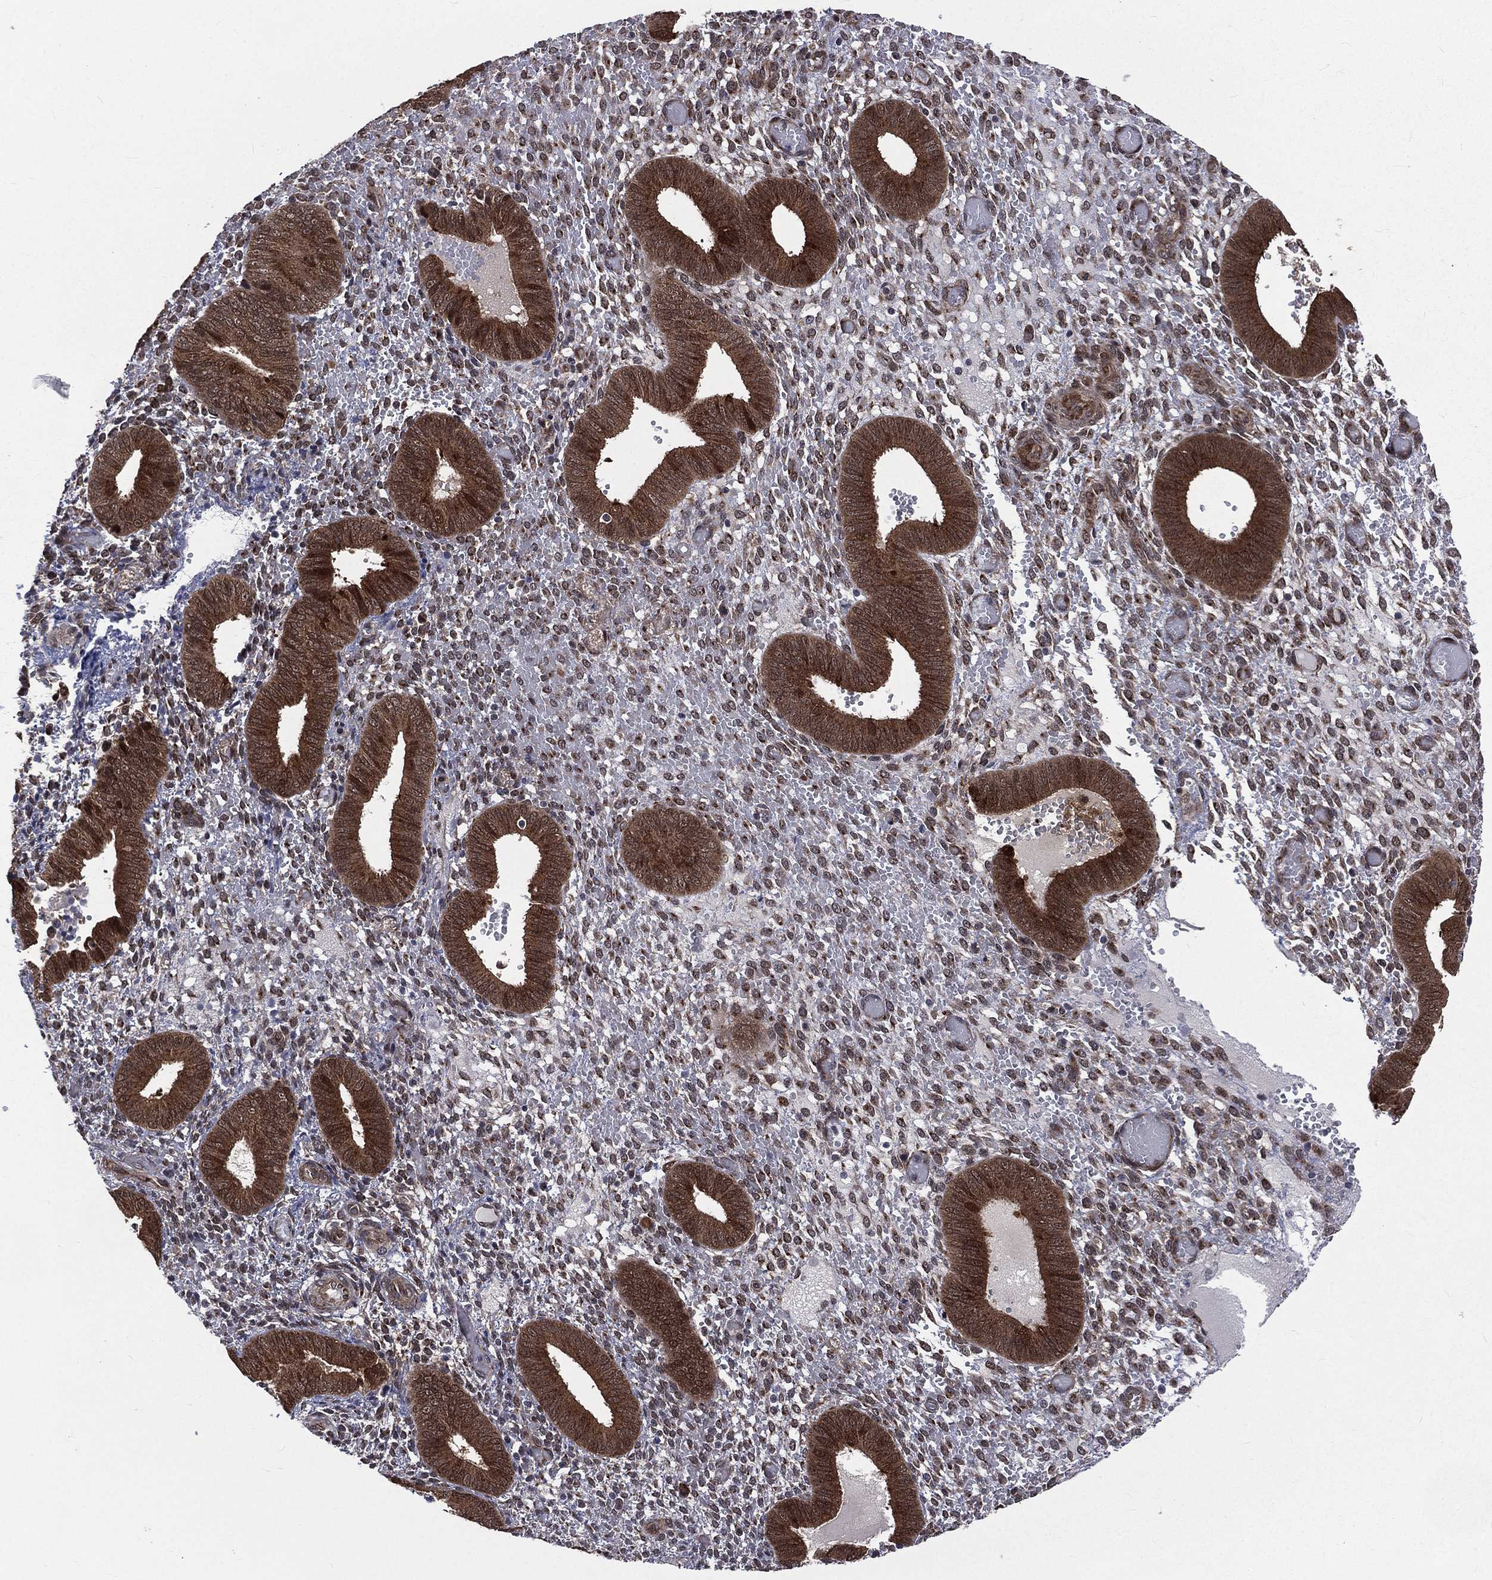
{"staining": {"intensity": "negative", "quantity": "none", "location": "none"}, "tissue": "endometrium", "cell_type": "Cells in endometrial stroma", "image_type": "normal", "snomed": [{"axis": "morphology", "description": "Normal tissue, NOS"}, {"axis": "topography", "description": "Endometrium"}], "caption": "The histopathology image shows no significant expression in cells in endometrial stroma of endometrium.", "gene": "ARL3", "patient": {"sex": "female", "age": 42}}